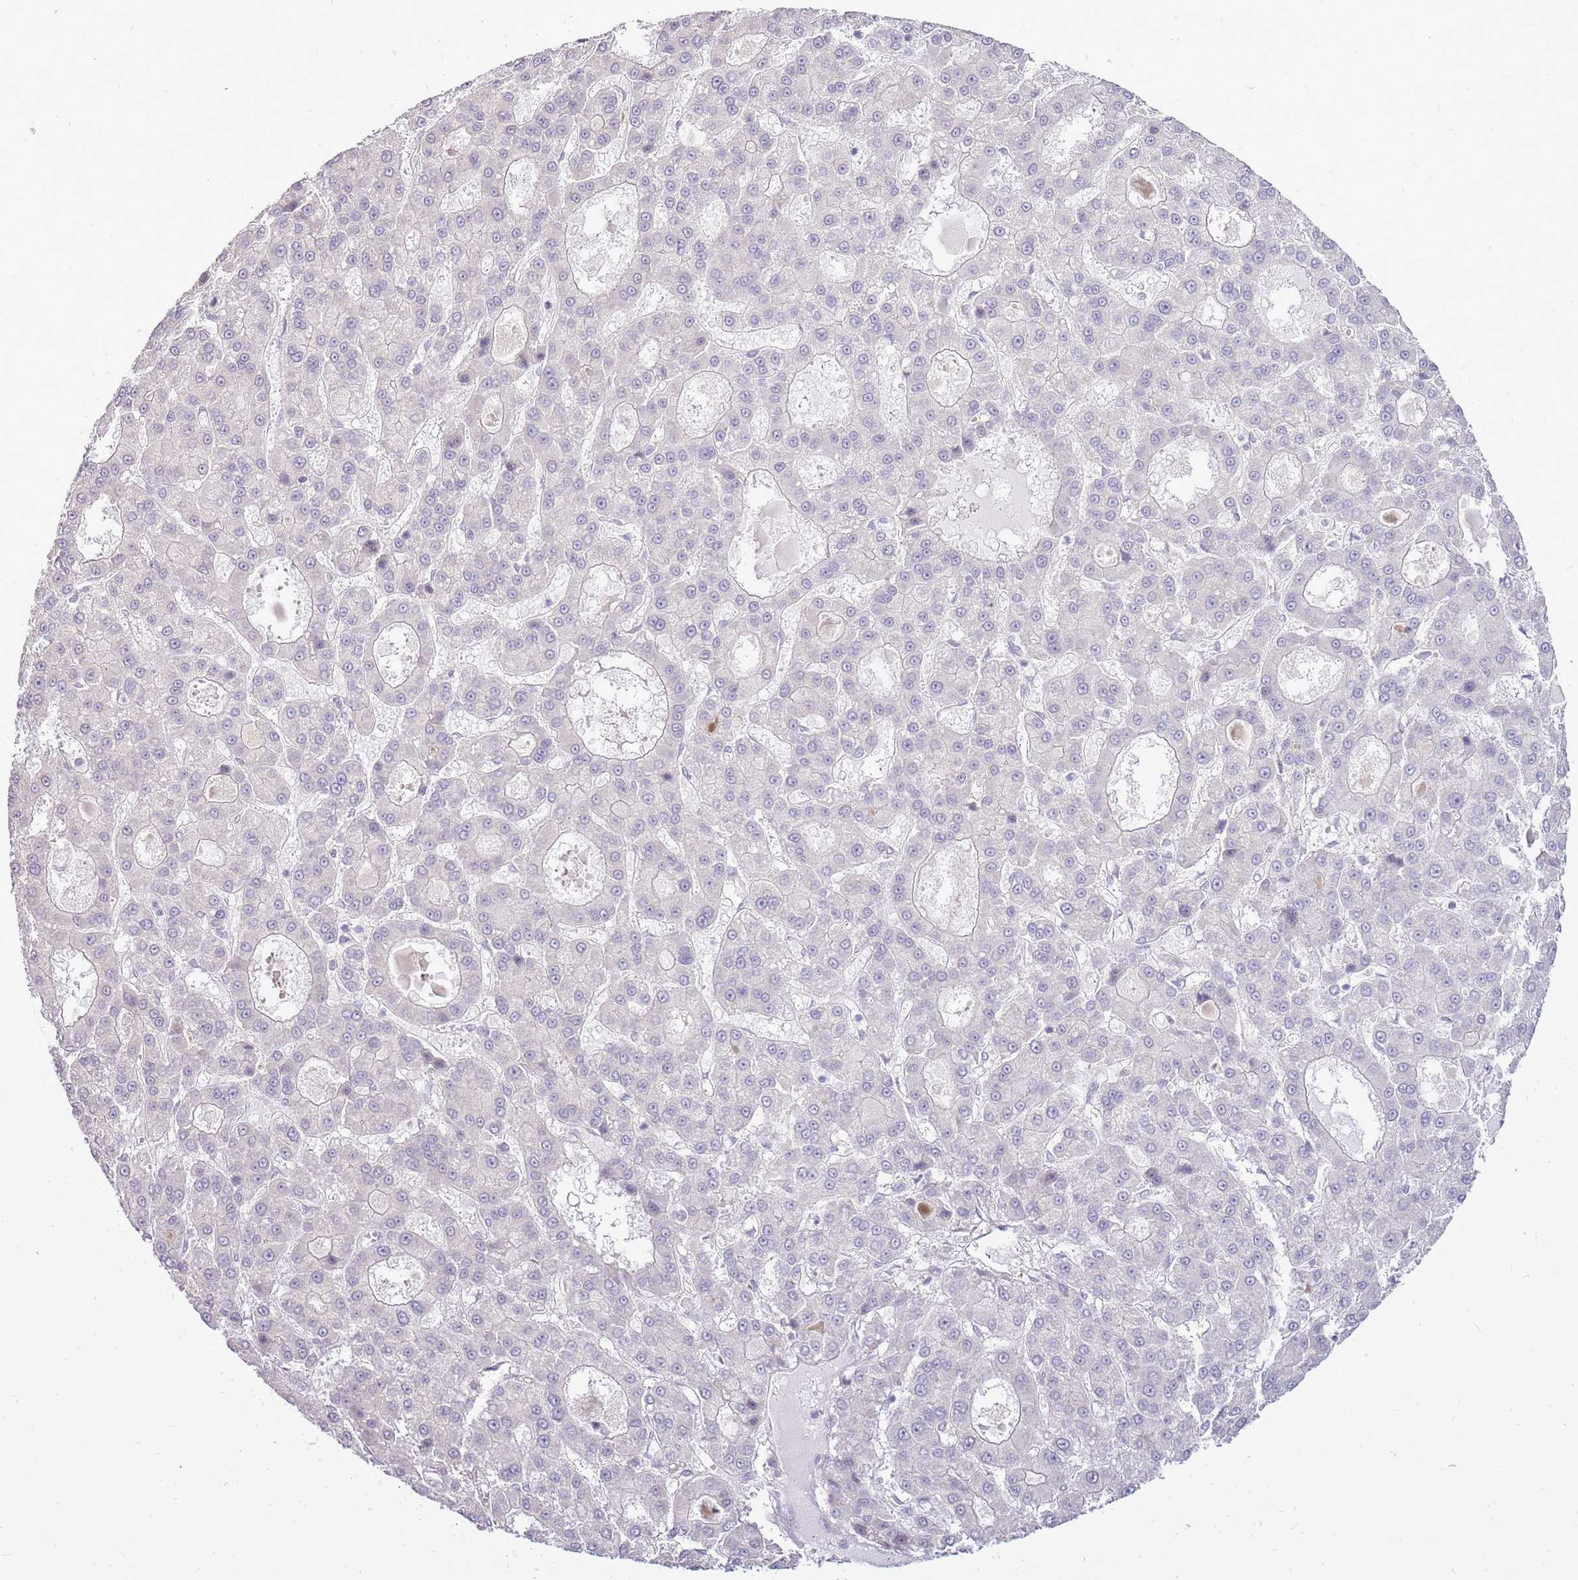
{"staining": {"intensity": "negative", "quantity": "none", "location": "none"}, "tissue": "liver cancer", "cell_type": "Tumor cells", "image_type": "cancer", "snomed": [{"axis": "morphology", "description": "Carcinoma, Hepatocellular, NOS"}, {"axis": "topography", "description": "Liver"}], "caption": "An immunohistochemistry micrograph of hepatocellular carcinoma (liver) is shown. There is no staining in tumor cells of hepatocellular carcinoma (liver).", "gene": "UGGT2", "patient": {"sex": "male", "age": 70}}